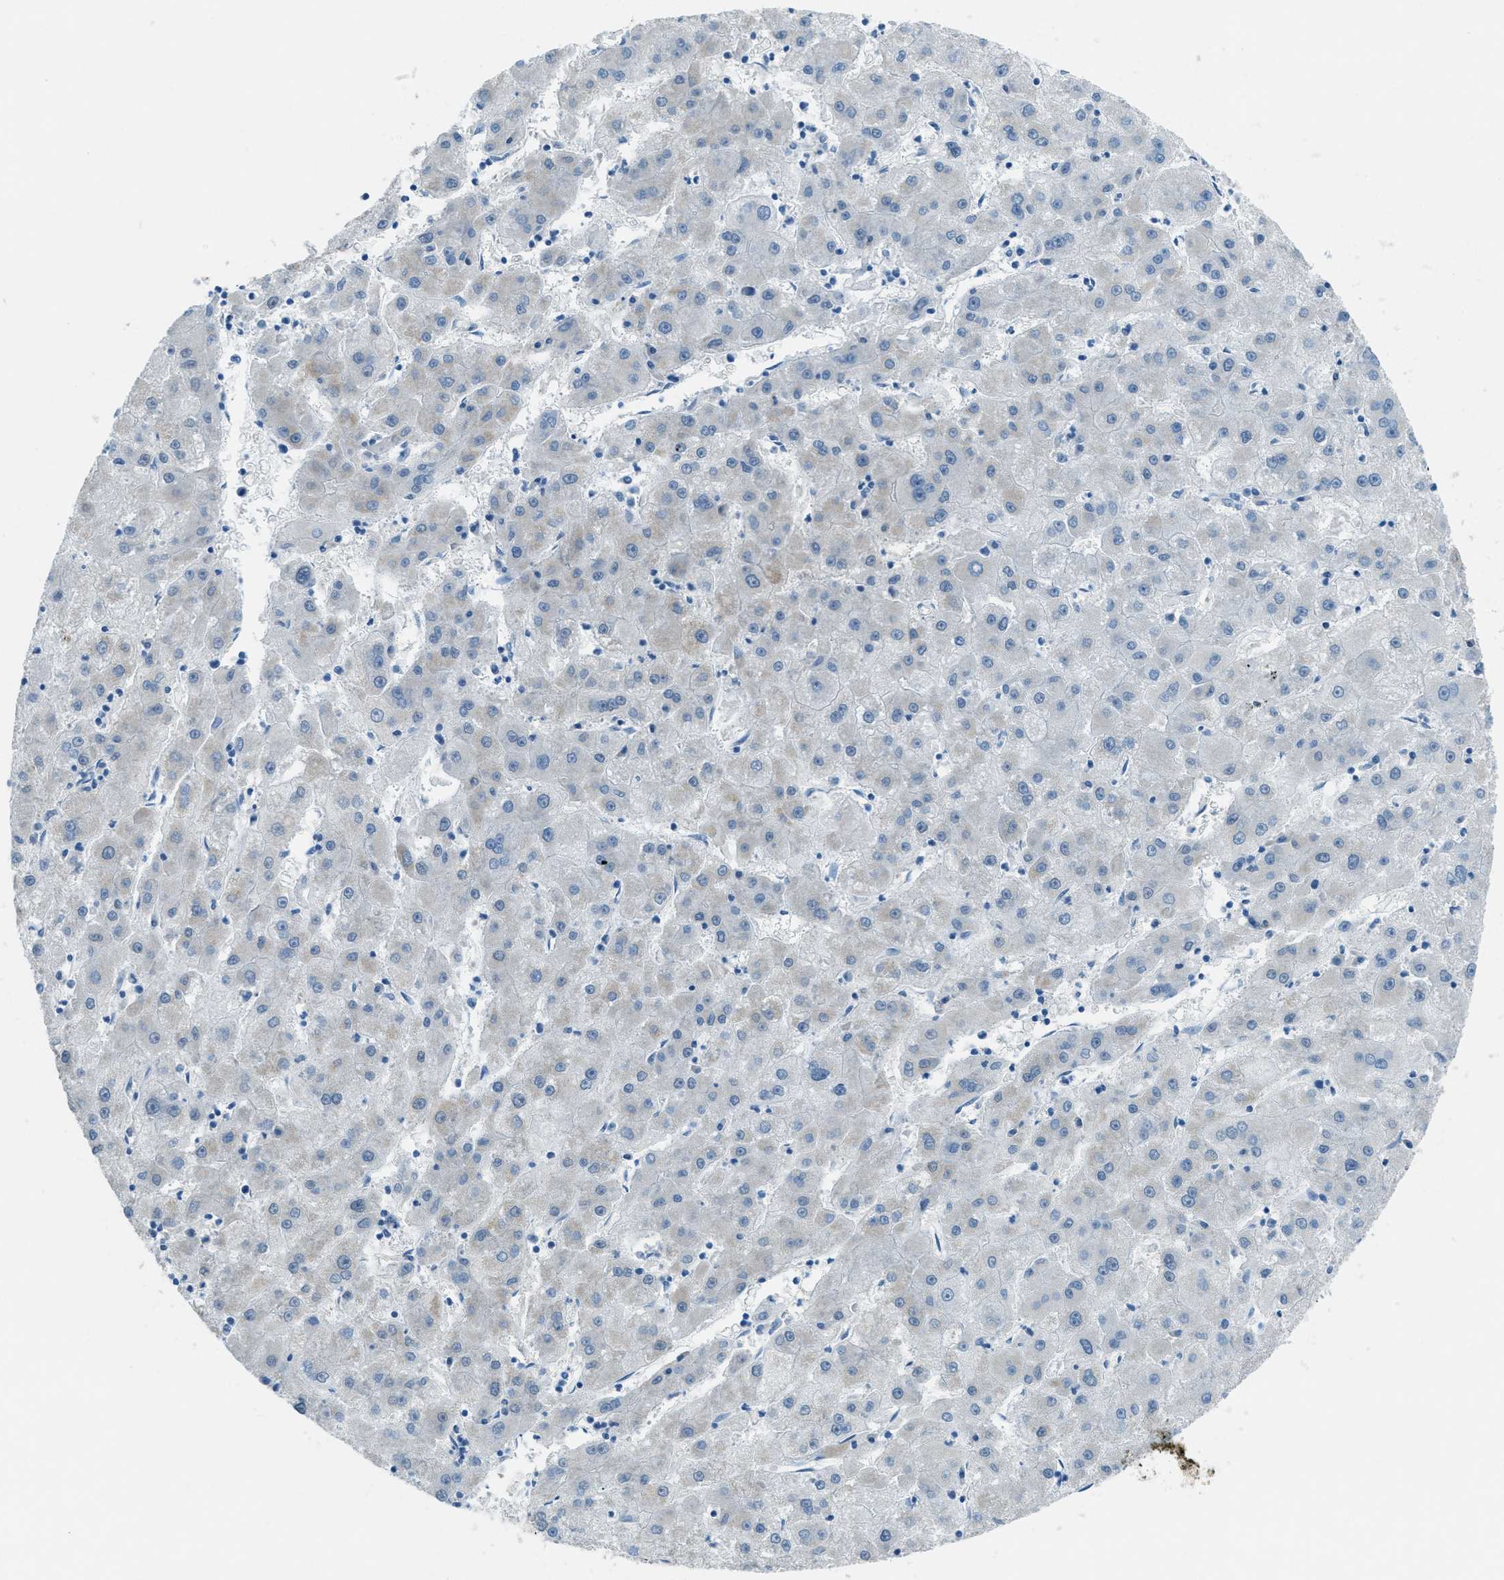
{"staining": {"intensity": "negative", "quantity": "none", "location": "none"}, "tissue": "liver cancer", "cell_type": "Tumor cells", "image_type": "cancer", "snomed": [{"axis": "morphology", "description": "Carcinoma, Hepatocellular, NOS"}, {"axis": "topography", "description": "Liver"}], "caption": "Liver cancer (hepatocellular carcinoma) was stained to show a protein in brown. There is no significant expression in tumor cells.", "gene": "TTC13", "patient": {"sex": "male", "age": 72}}